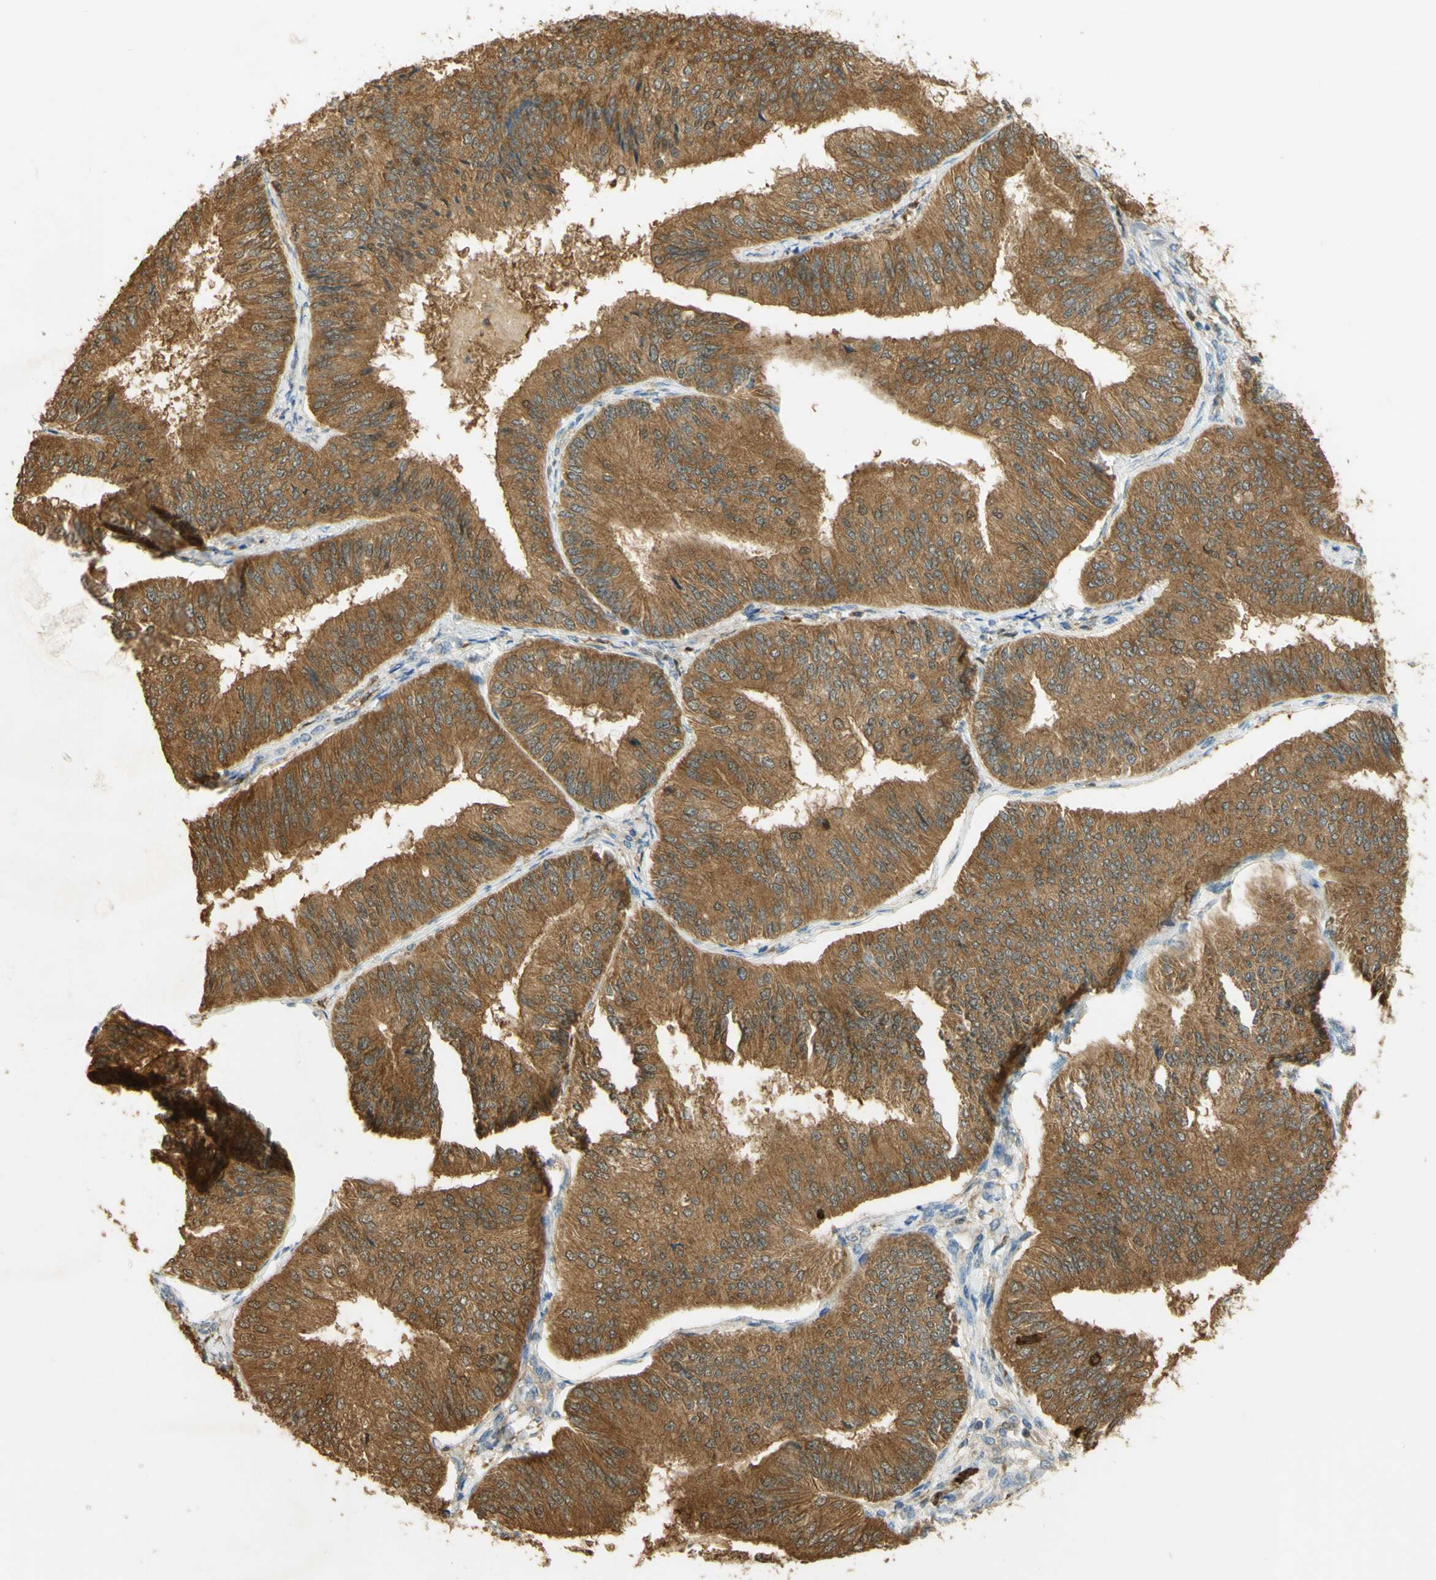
{"staining": {"intensity": "strong", "quantity": ">75%", "location": "cytoplasmic/membranous"}, "tissue": "endometrial cancer", "cell_type": "Tumor cells", "image_type": "cancer", "snomed": [{"axis": "morphology", "description": "Adenocarcinoma, NOS"}, {"axis": "topography", "description": "Endometrium"}], "caption": "High-power microscopy captured an immunohistochemistry image of endometrial adenocarcinoma, revealing strong cytoplasmic/membranous expression in approximately >75% of tumor cells.", "gene": "PAK1", "patient": {"sex": "female", "age": 58}}